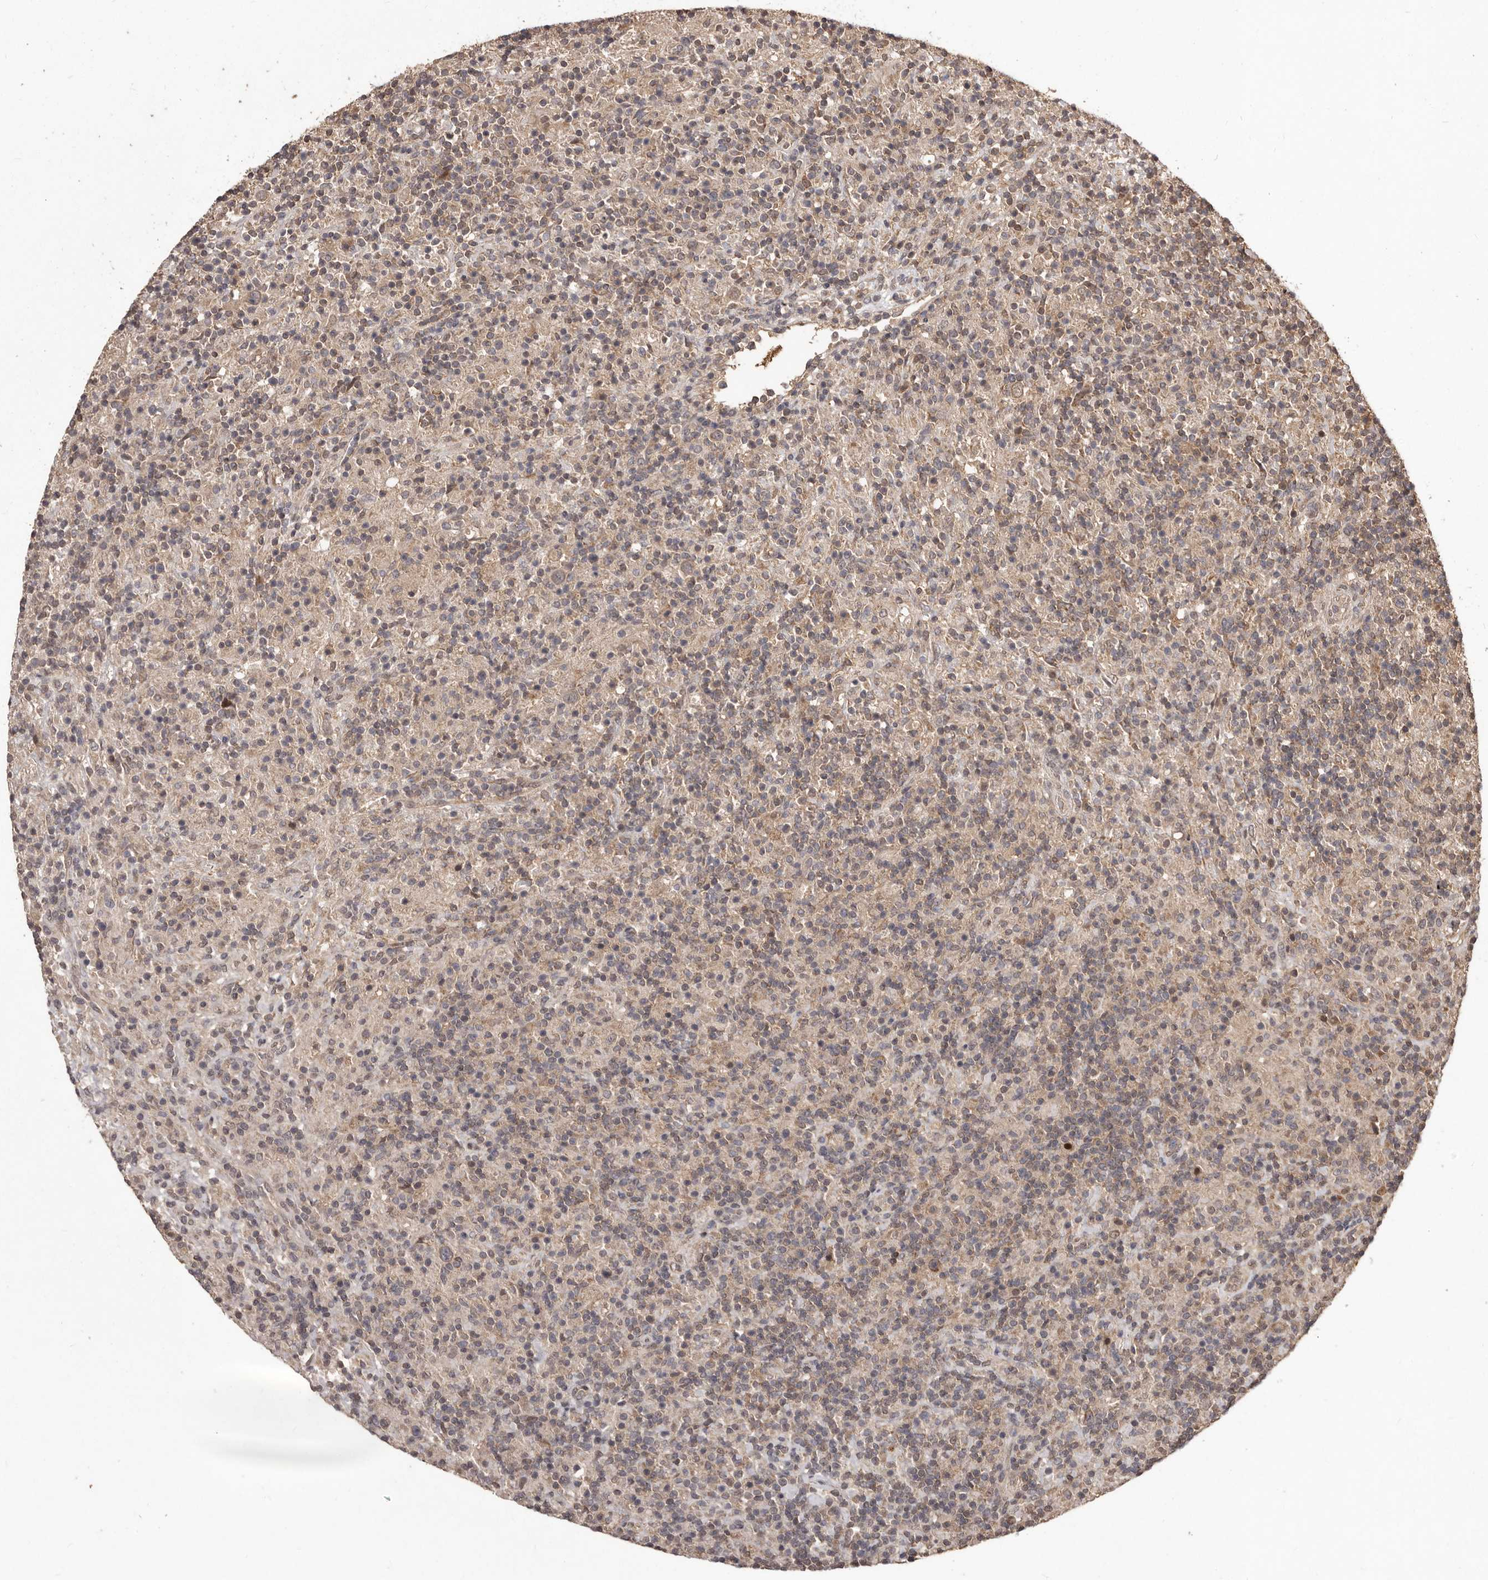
{"staining": {"intensity": "weak", "quantity": ">75%", "location": "cytoplasmic/membranous"}, "tissue": "lymphoma", "cell_type": "Tumor cells", "image_type": "cancer", "snomed": [{"axis": "morphology", "description": "Hodgkin's disease, NOS"}, {"axis": "topography", "description": "Lymph node"}], "caption": "Protein expression analysis of Hodgkin's disease exhibits weak cytoplasmic/membranous staining in approximately >75% of tumor cells. The staining is performed using DAB (3,3'-diaminobenzidine) brown chromogen to label protein expression. The nuclei are counter-stained blue using hematoxylin.", "gene": "MTO1", "patient": {"sex": "male", "age": 70}}